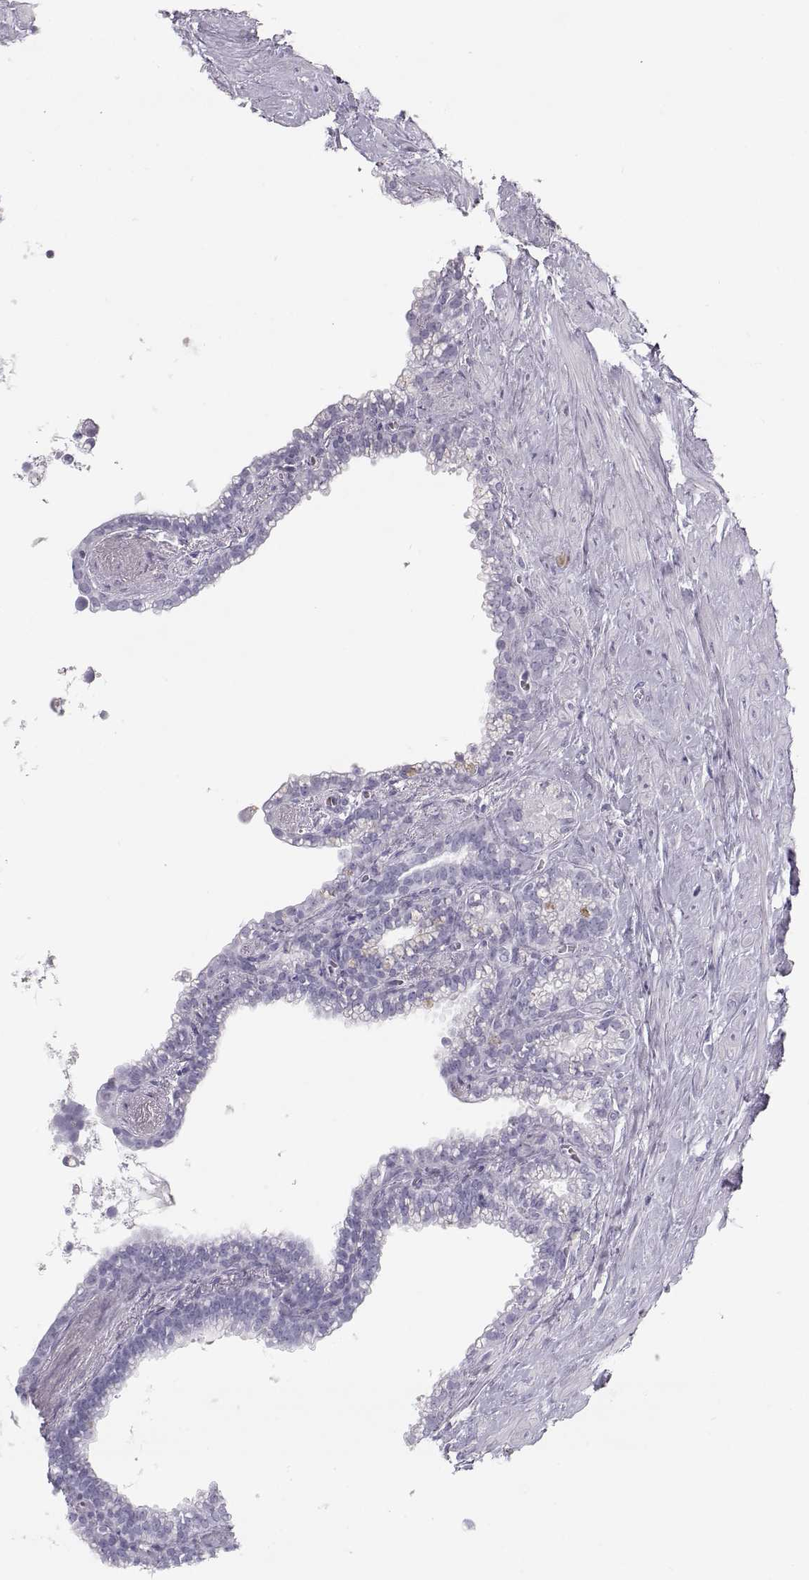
{"staining": {"intensity": "negative", "quantity": "none", "location": "none"}, "tissue": "seminal vesicle", "cell_type": "Glandular cells", "image_type": "normal", "snomed": [{"axis": "morphology", "description": "Normal tissue, NOS"}, {"axis": "morphology", "description": "Urothelial carcinoma, NOS"}, {"axis": "topography", "description": "Urinary bladder"}, {"axis": "topography", "description": "Seminal veicle"}], "caption": "A micrograph of human seminal vesicle is negative for staining in glandular cells. (Brightfield microscopy of DAB (3,3'-diaminobenzidine) IHC at high magnification).", "gene": "MIP", "patient": {"sex": "male", "age": 76}}